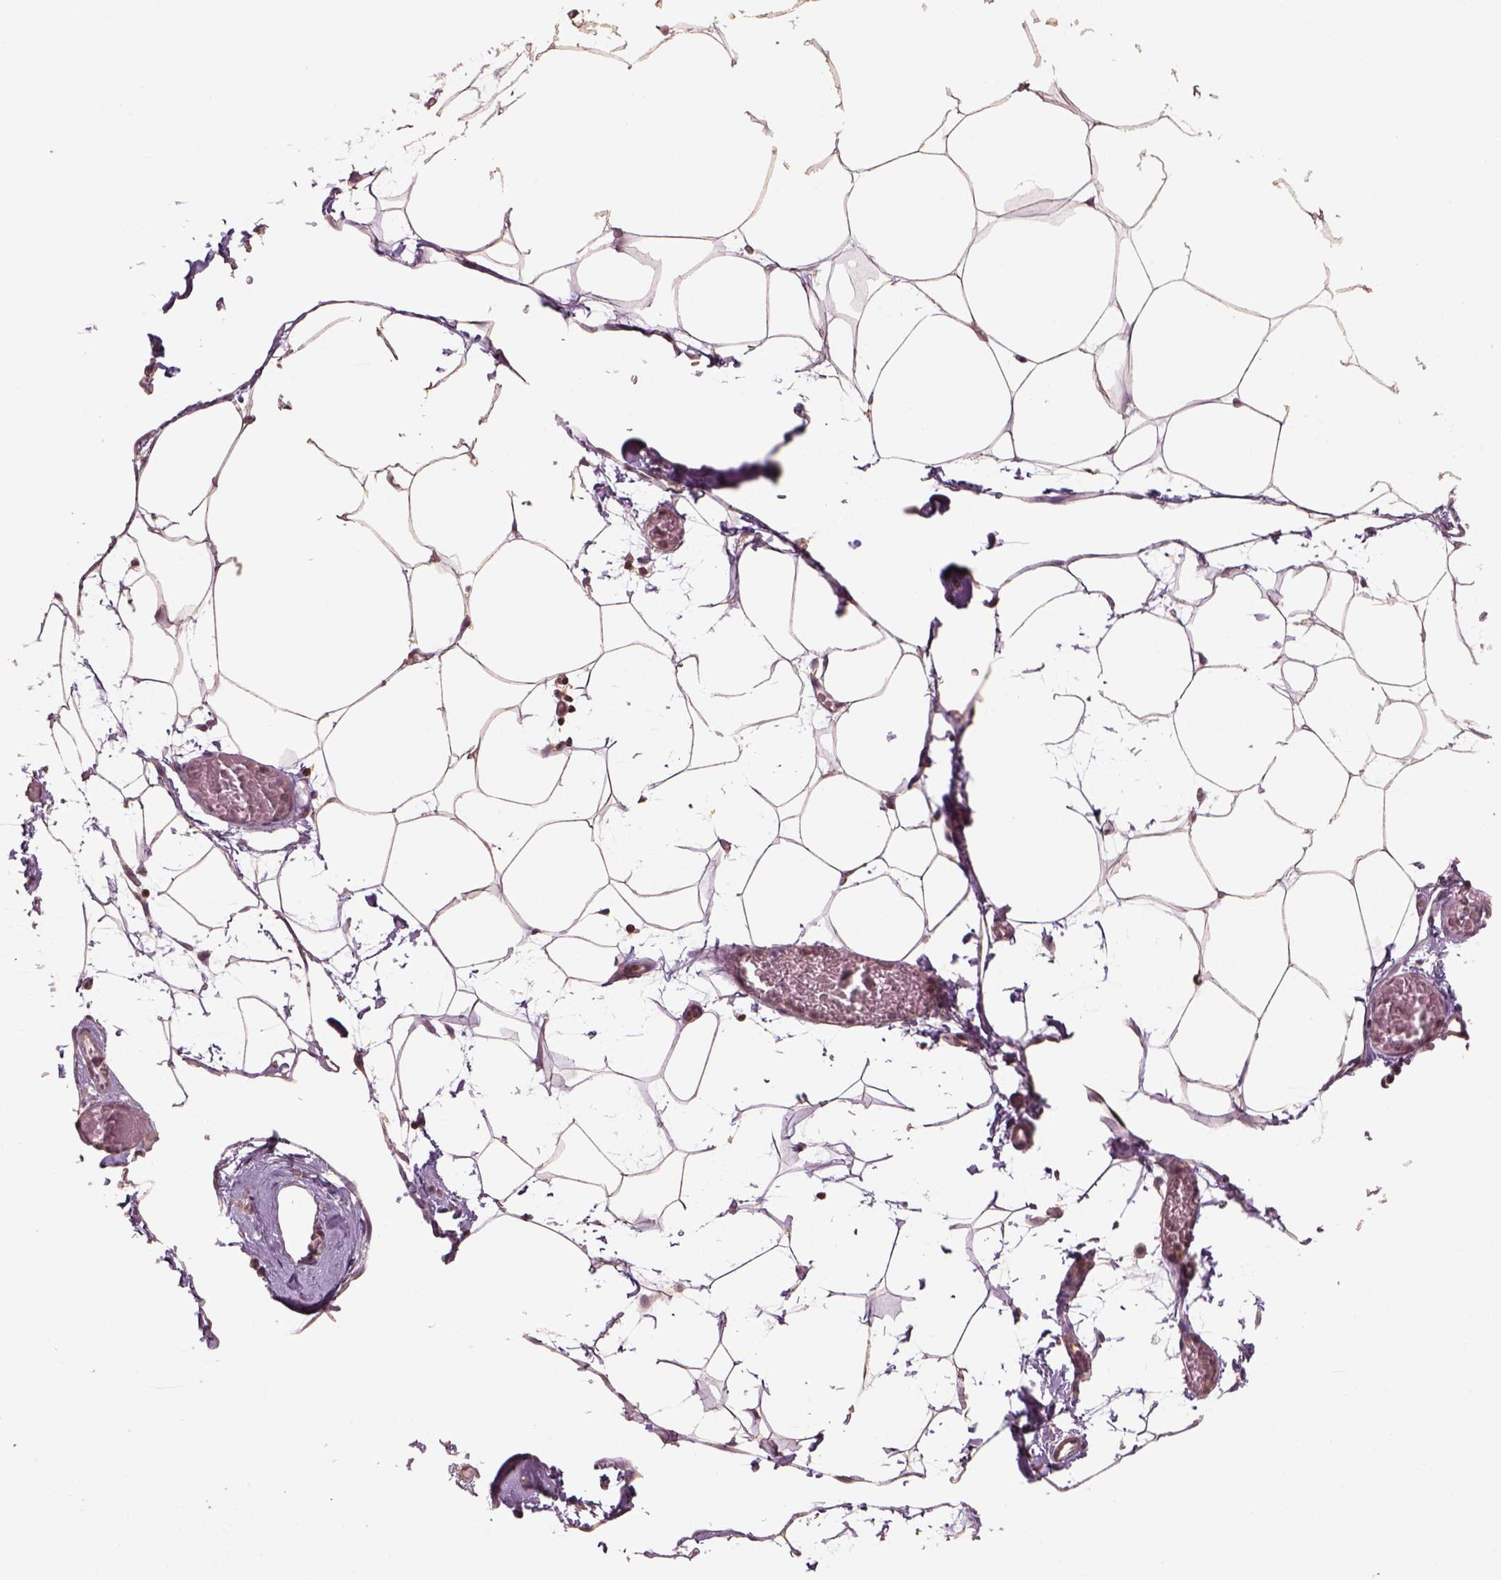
{"staining": {"intensity": "weak", "quantity": "<25%", "location": "cytoplasmic/membranous"}, "tissue": "adipose tissue", "cell_type": "Adipocytes", "image_type": "normal", "snomed": [{"axis": "morphology", "description": "Normal tissue, NOS"}, {"axis": "topography", "description": "Adipose tissue"}], "caption": "A histopathology image of human adipose tissue is negative for staining in adipocytes.", "gene": "LIN7A", "patient": {"sex": "male", "age": 57}}